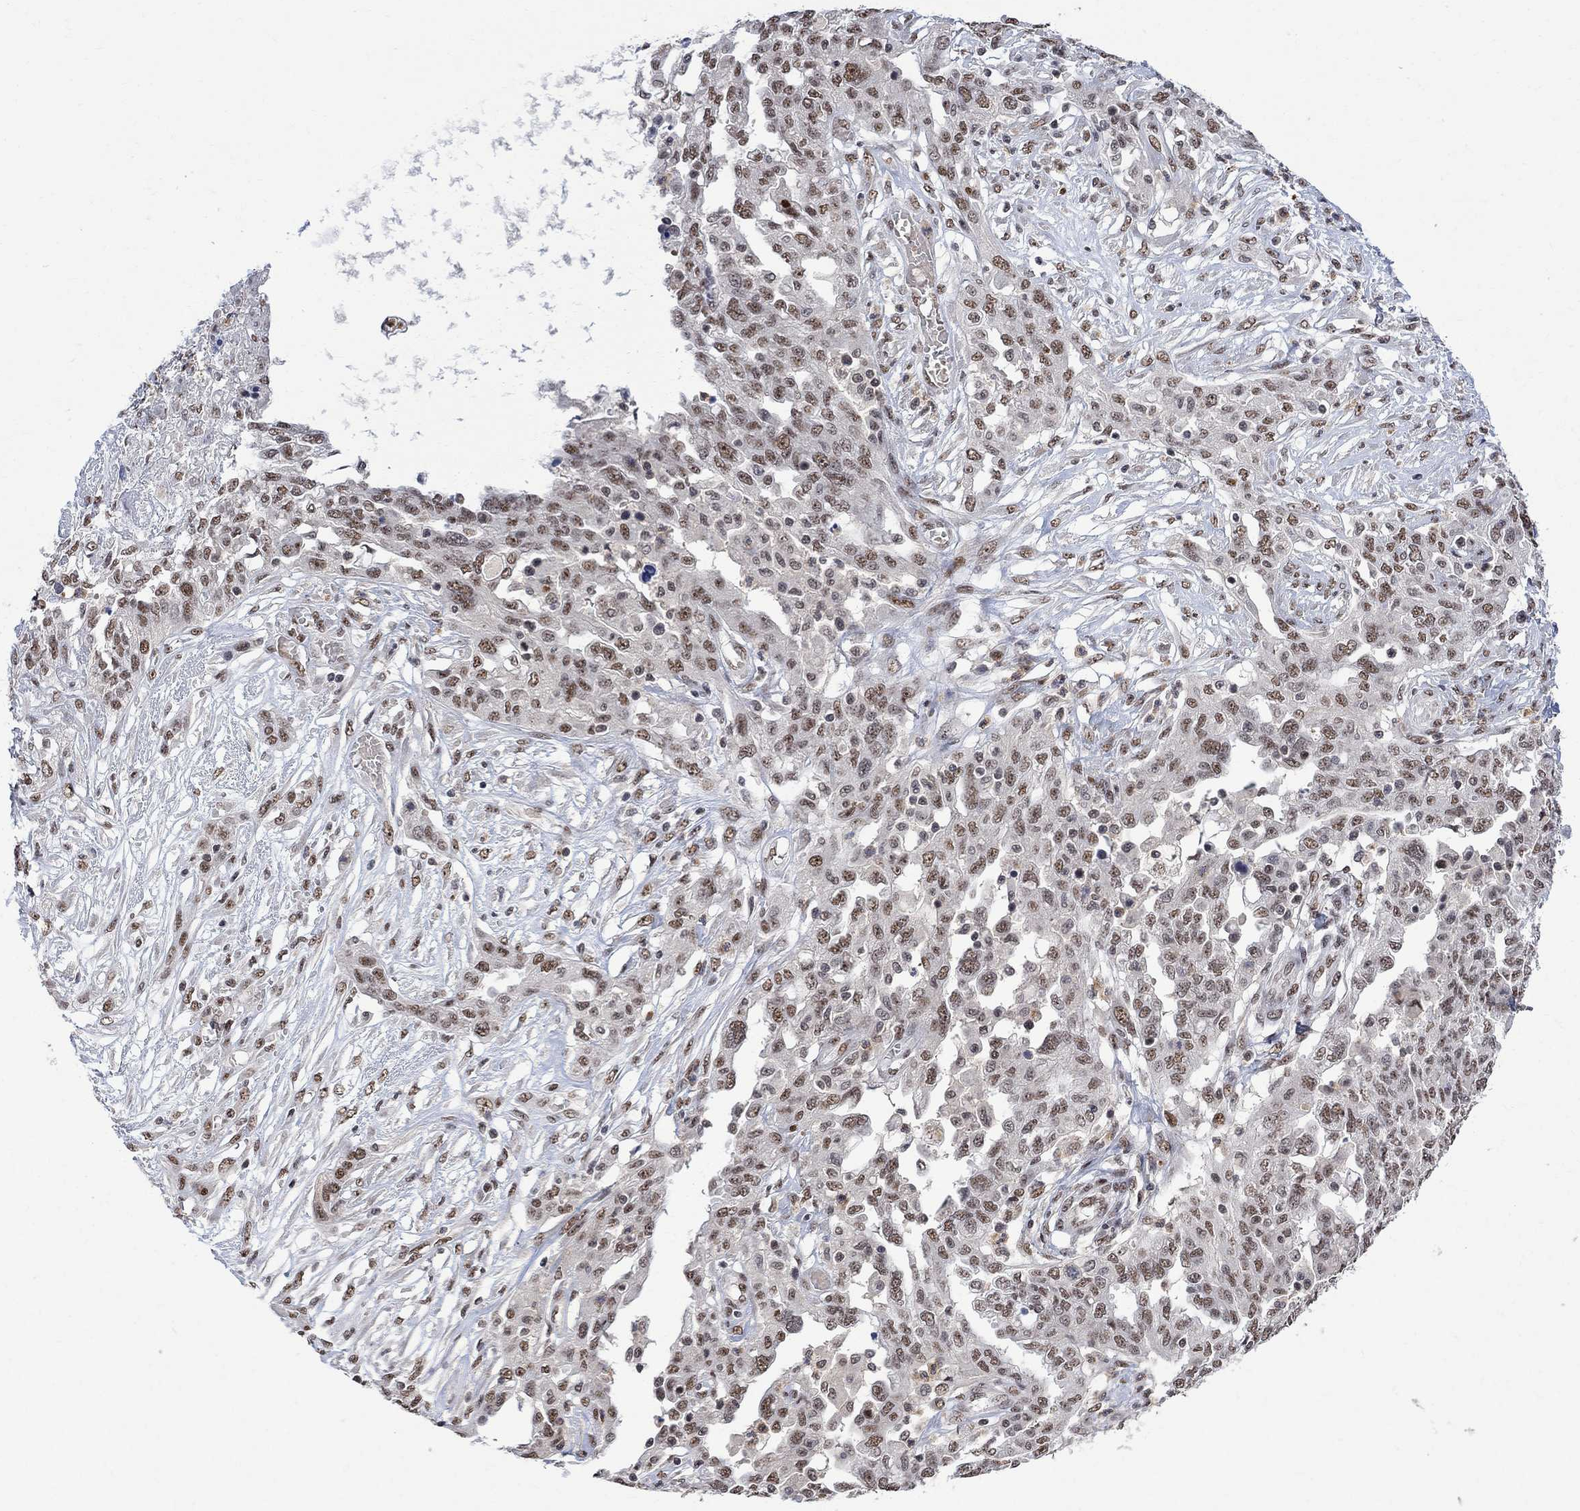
{"staining": {"intensity": "moderate", "quantity": "<25%", "location": "nuclear"}, "tissue": "ovarian cancer", "cell_type": "Tumor cells", "image_type": "cancer", "snomed": [{"axis": "morphology", "description": "Cystadenocarcinoma, serous, NOS"}, {"axis": "topography", "description": "Ovary"}], "caption": "Immunohistochemistry (IHC) (DAB) staining of human ovarian serous cystadenocarcinoma shows moderate nuclear protein positivity in about <25% of tumor cells. The staining is performed using DAB (3,3'-diaminobenzidine) brown chromogen to label protein expression. The nuclei are counter-stained blue using hematoxylin.", "gene": "E4F1", "patient": {"sex": "female", "age": 67}}